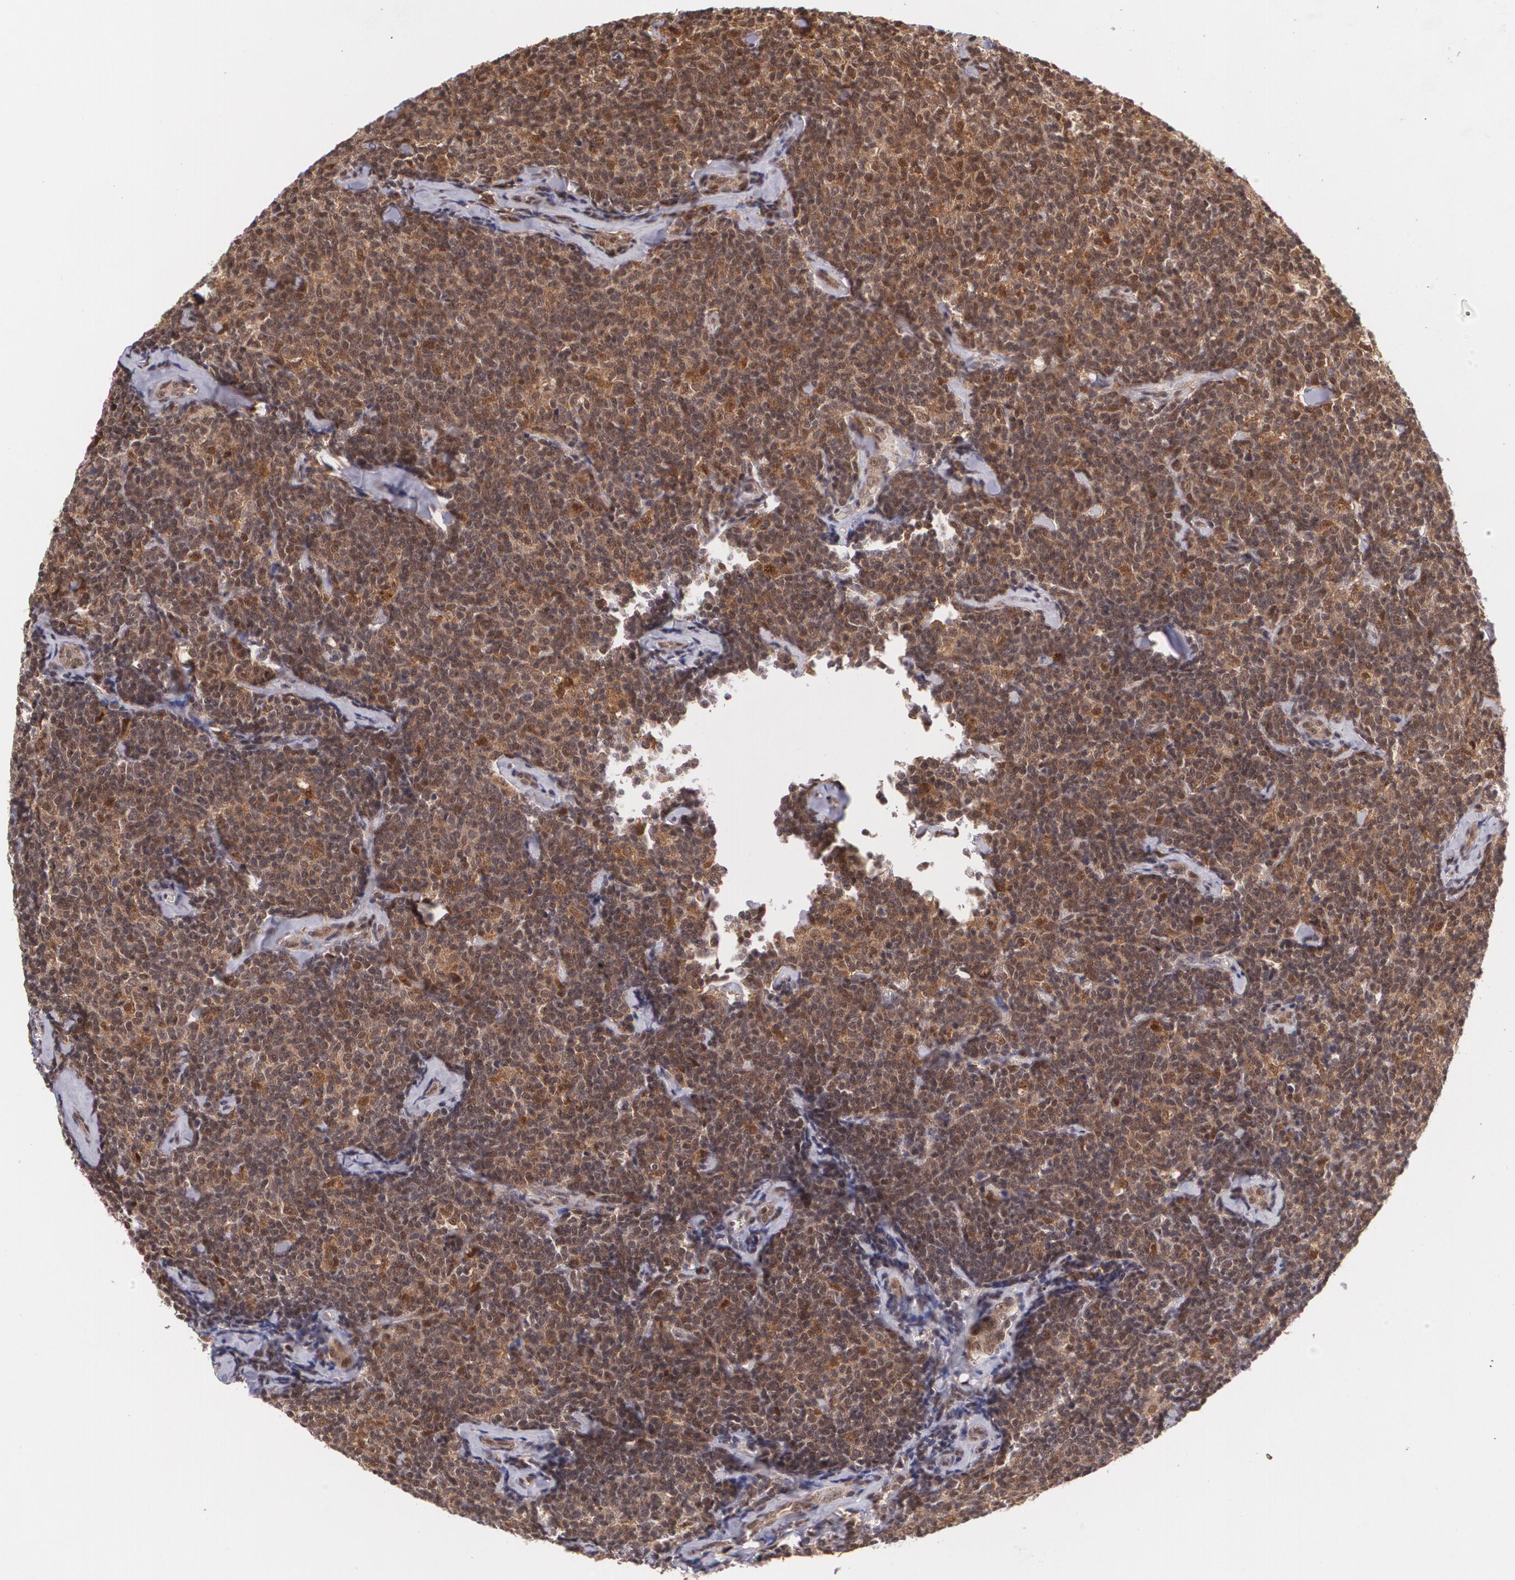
{"staining": {"intensity": "moderate", "quantity": ">75%", "location": "cytoplasmic/membranous,nuclear"}, "tissue": "lymphoma", "cell_type": "Tumor cells", "image_type": "cancer", "snomed": [{"axis": "morphology", "description": "Malignant lymphoma, non-Hodgkin's type, Low grade"}, {"axis": "topography", "description": "Lymph node"}], "caption": "High-magnification brightfield microscopy of malignant lymphoma, non-Hodgkin's type (low-grade) stained with DAB (3,3'-diaminobenzidine) (brown) and counterstained with hematoxylin (blue). tumor cells exhibit moderate cytoplasmic/membranous and nuclear staining is identified in about>75% of cells.", "gene": "CUL2", "patient": {"sex": "female", "age": 56}}